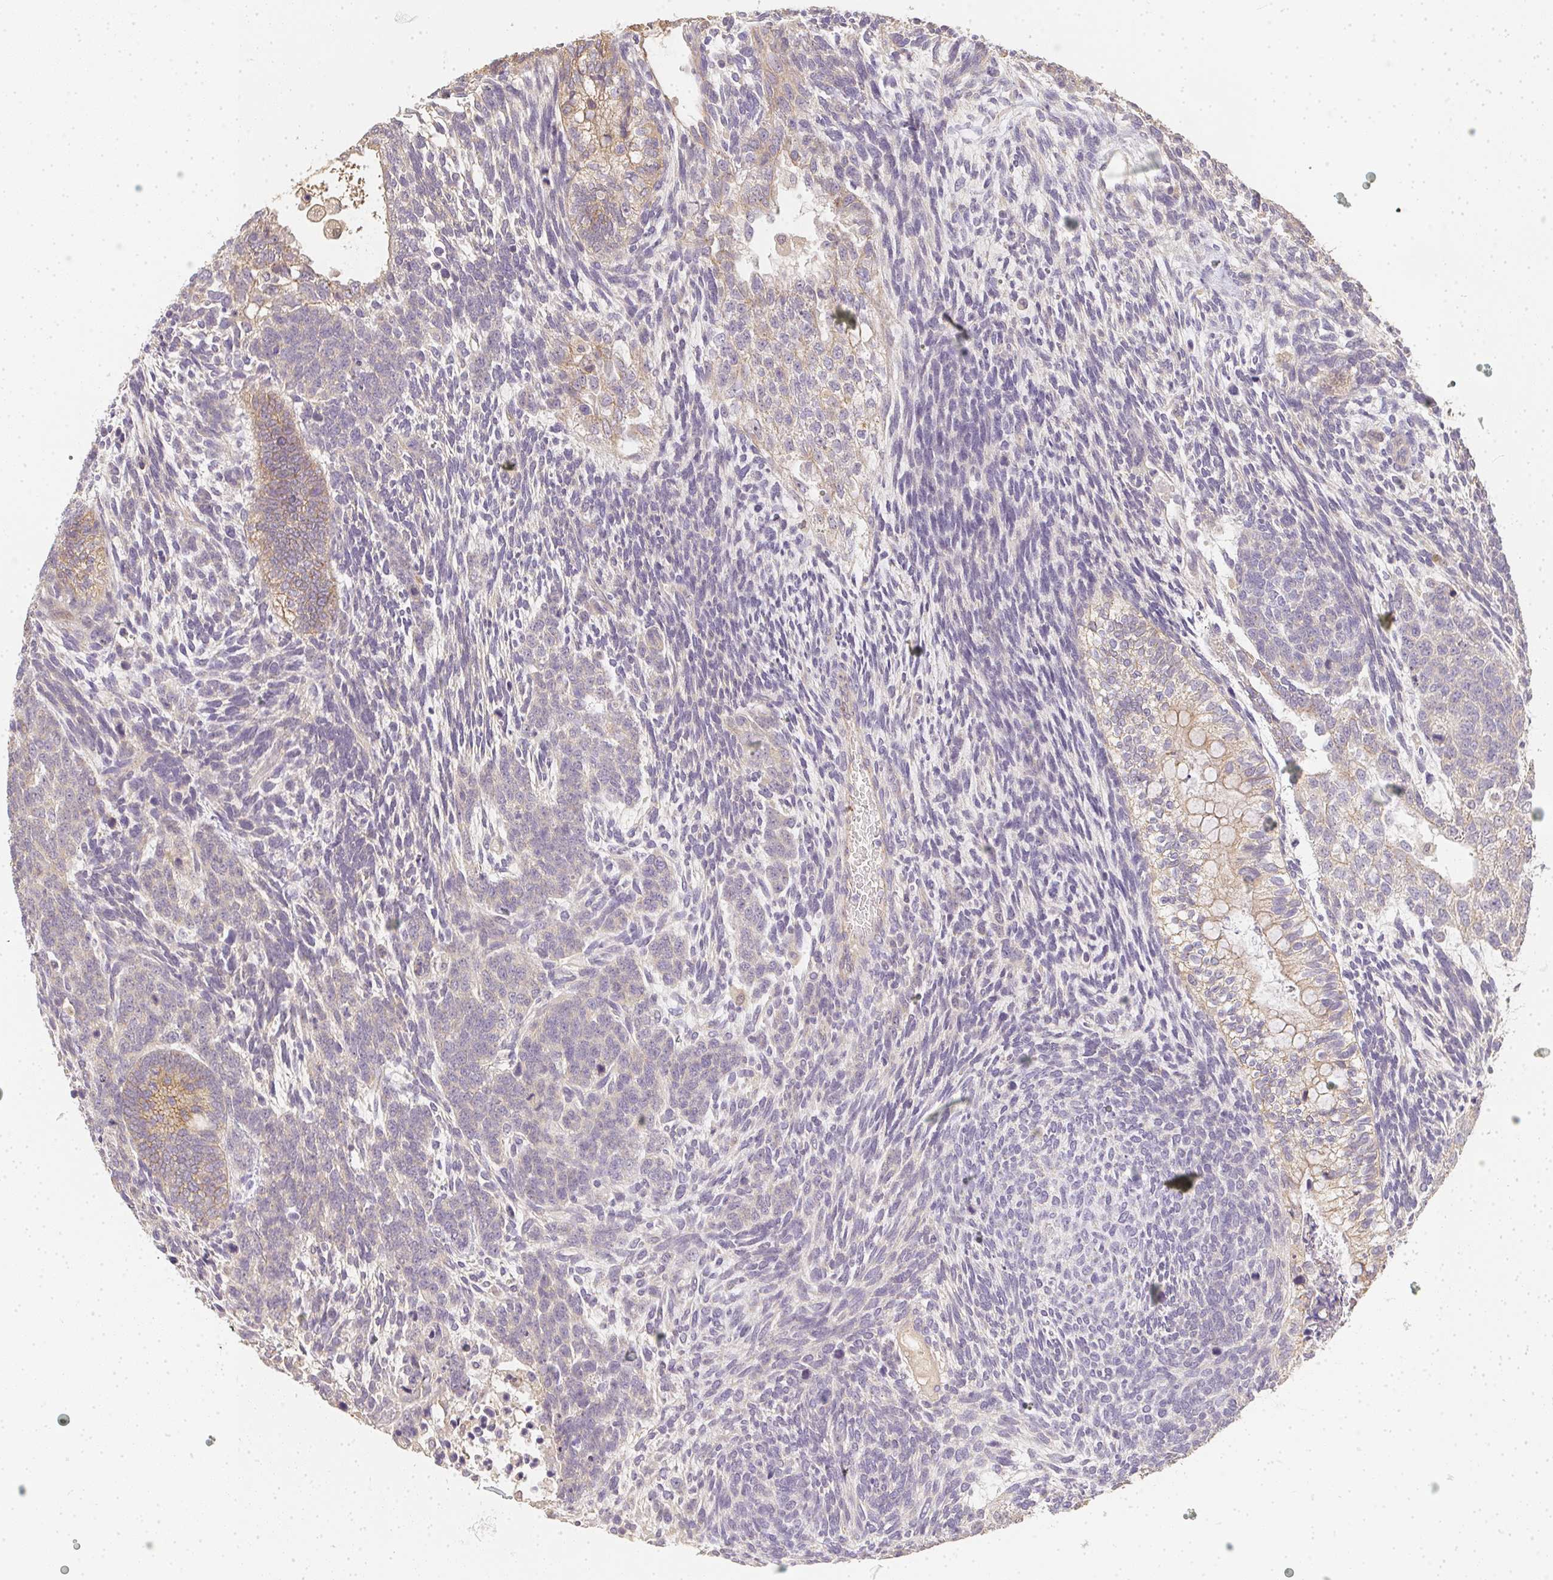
{"staining": {"intensity": "moderate", "quantity": "<25%", "location": "cytoplasmic/membranous"}, "tissue": "testis cancer", "cell_type": "Tumor cells", "image_type": "cancer", "snomed": [{"axis": "morphology", "description": "Carcinoma, Embryonal, NOS"}, {"axis": "topography", "description": "Testis"}], "caption": "IHC histopathology image of embryonal carcinoma (testis) stained for a protein (brown), which demonstrates low levels of moderate cytoplasmic/membranous expression in about <25% of tumor cells.", "gene": "SLC35B3", "patient": {"sex": "male", "age": 23}}